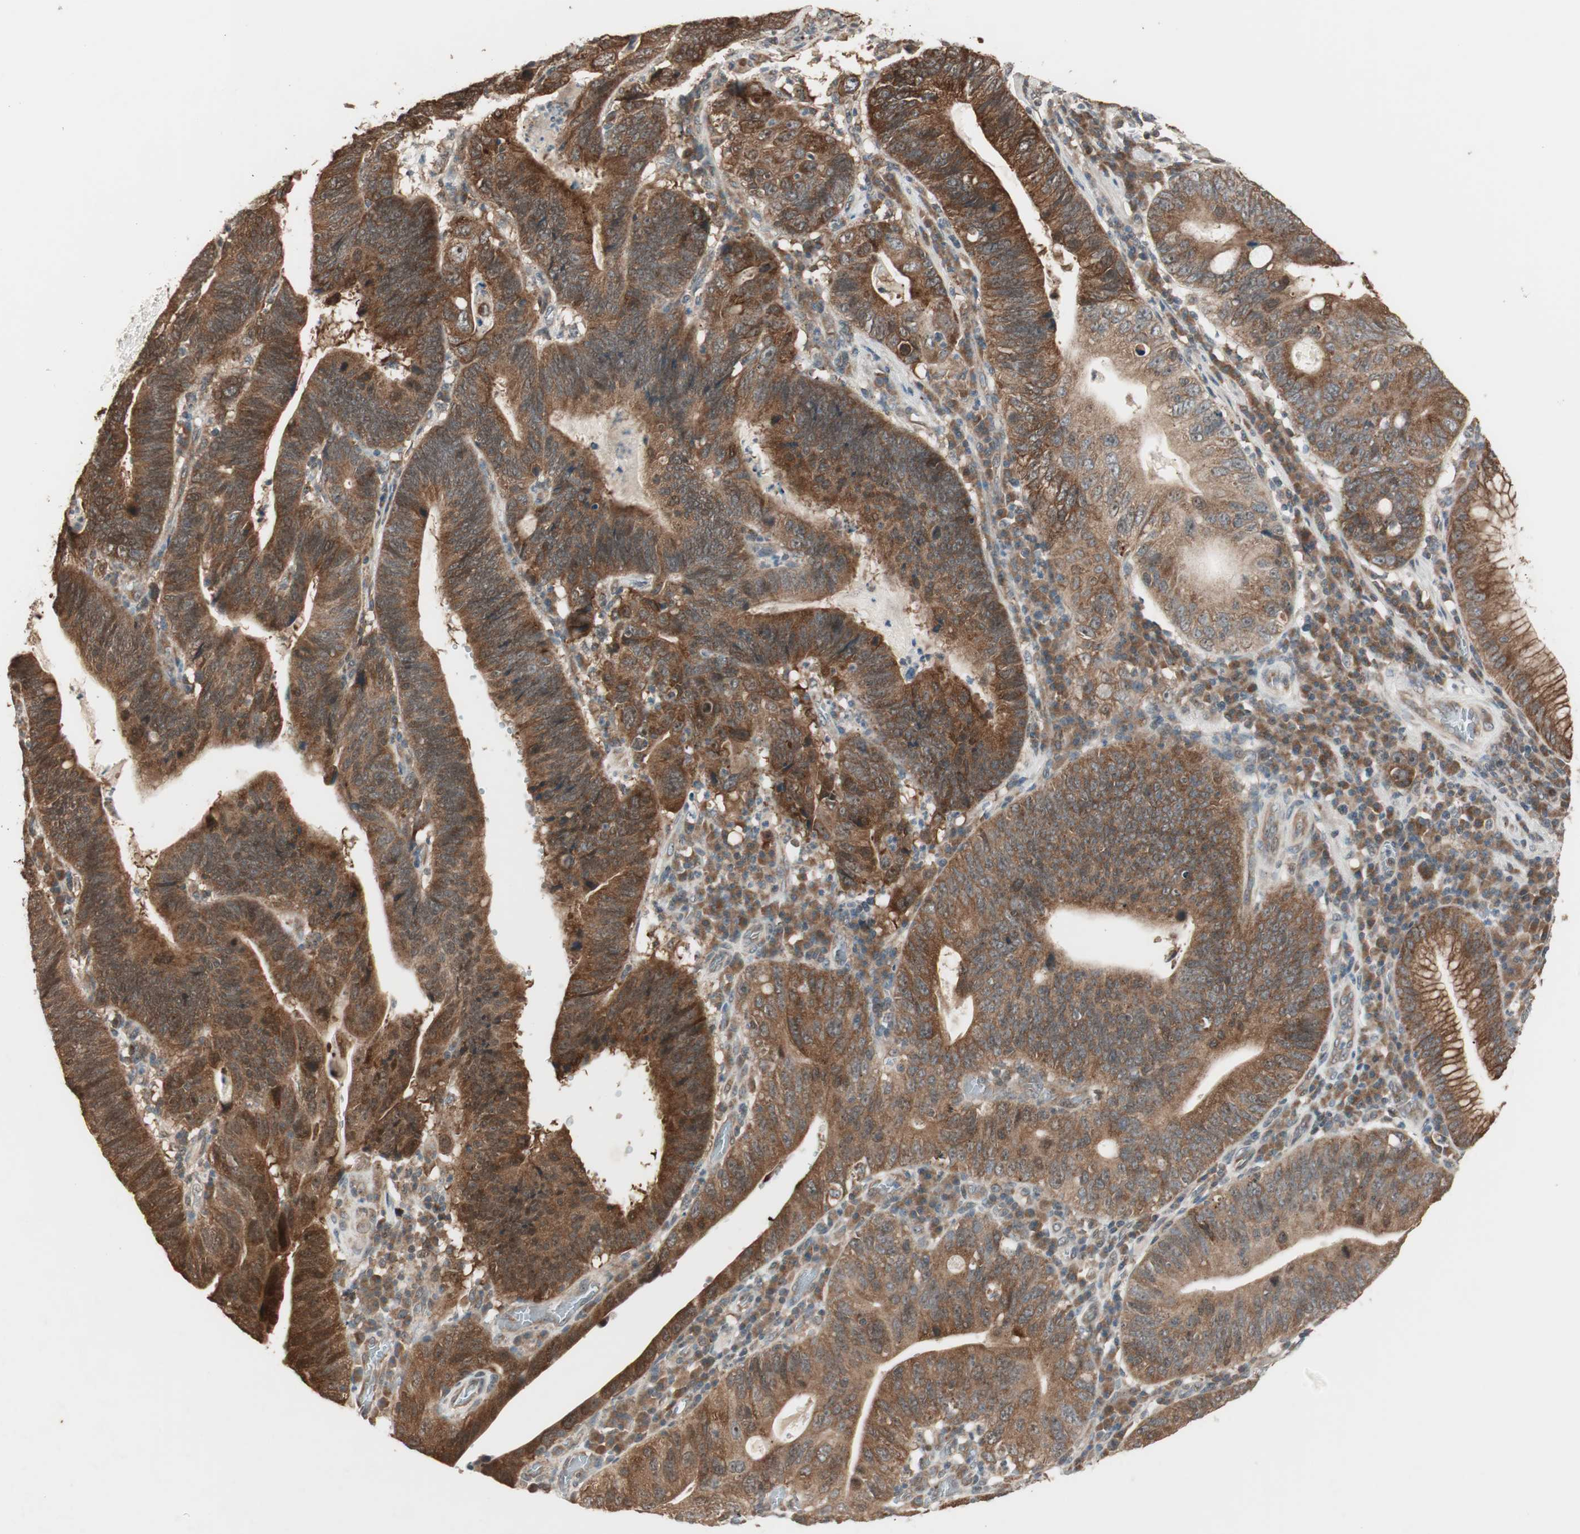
{"staining": {"intensity": "strong", "quantity": ">75%", "location": "cytoplasmic/membranous"}, "tissue": "stomach cancer", "cell_type": "Tumor cells", "image_type": "cancer", "snomed": [{"axis": "morphology", "description": "Adenocarcinoma, NOS"}, {"axis": "topography", "description": "Stomach"}], "caption": "An immunohistochemistry micrograph of tumor tissue is shown. Protein staining in brown shows strong cytoplasmic/membranous positivity in stomach adenocarcinoma within tumor cells. (DAB (3,3'-diaminobenzidine) IHC, brown staining for protein, blue staining for nuclei).", "gene": "FBXO5", "patient": {"sex": "male", "age": 59}}